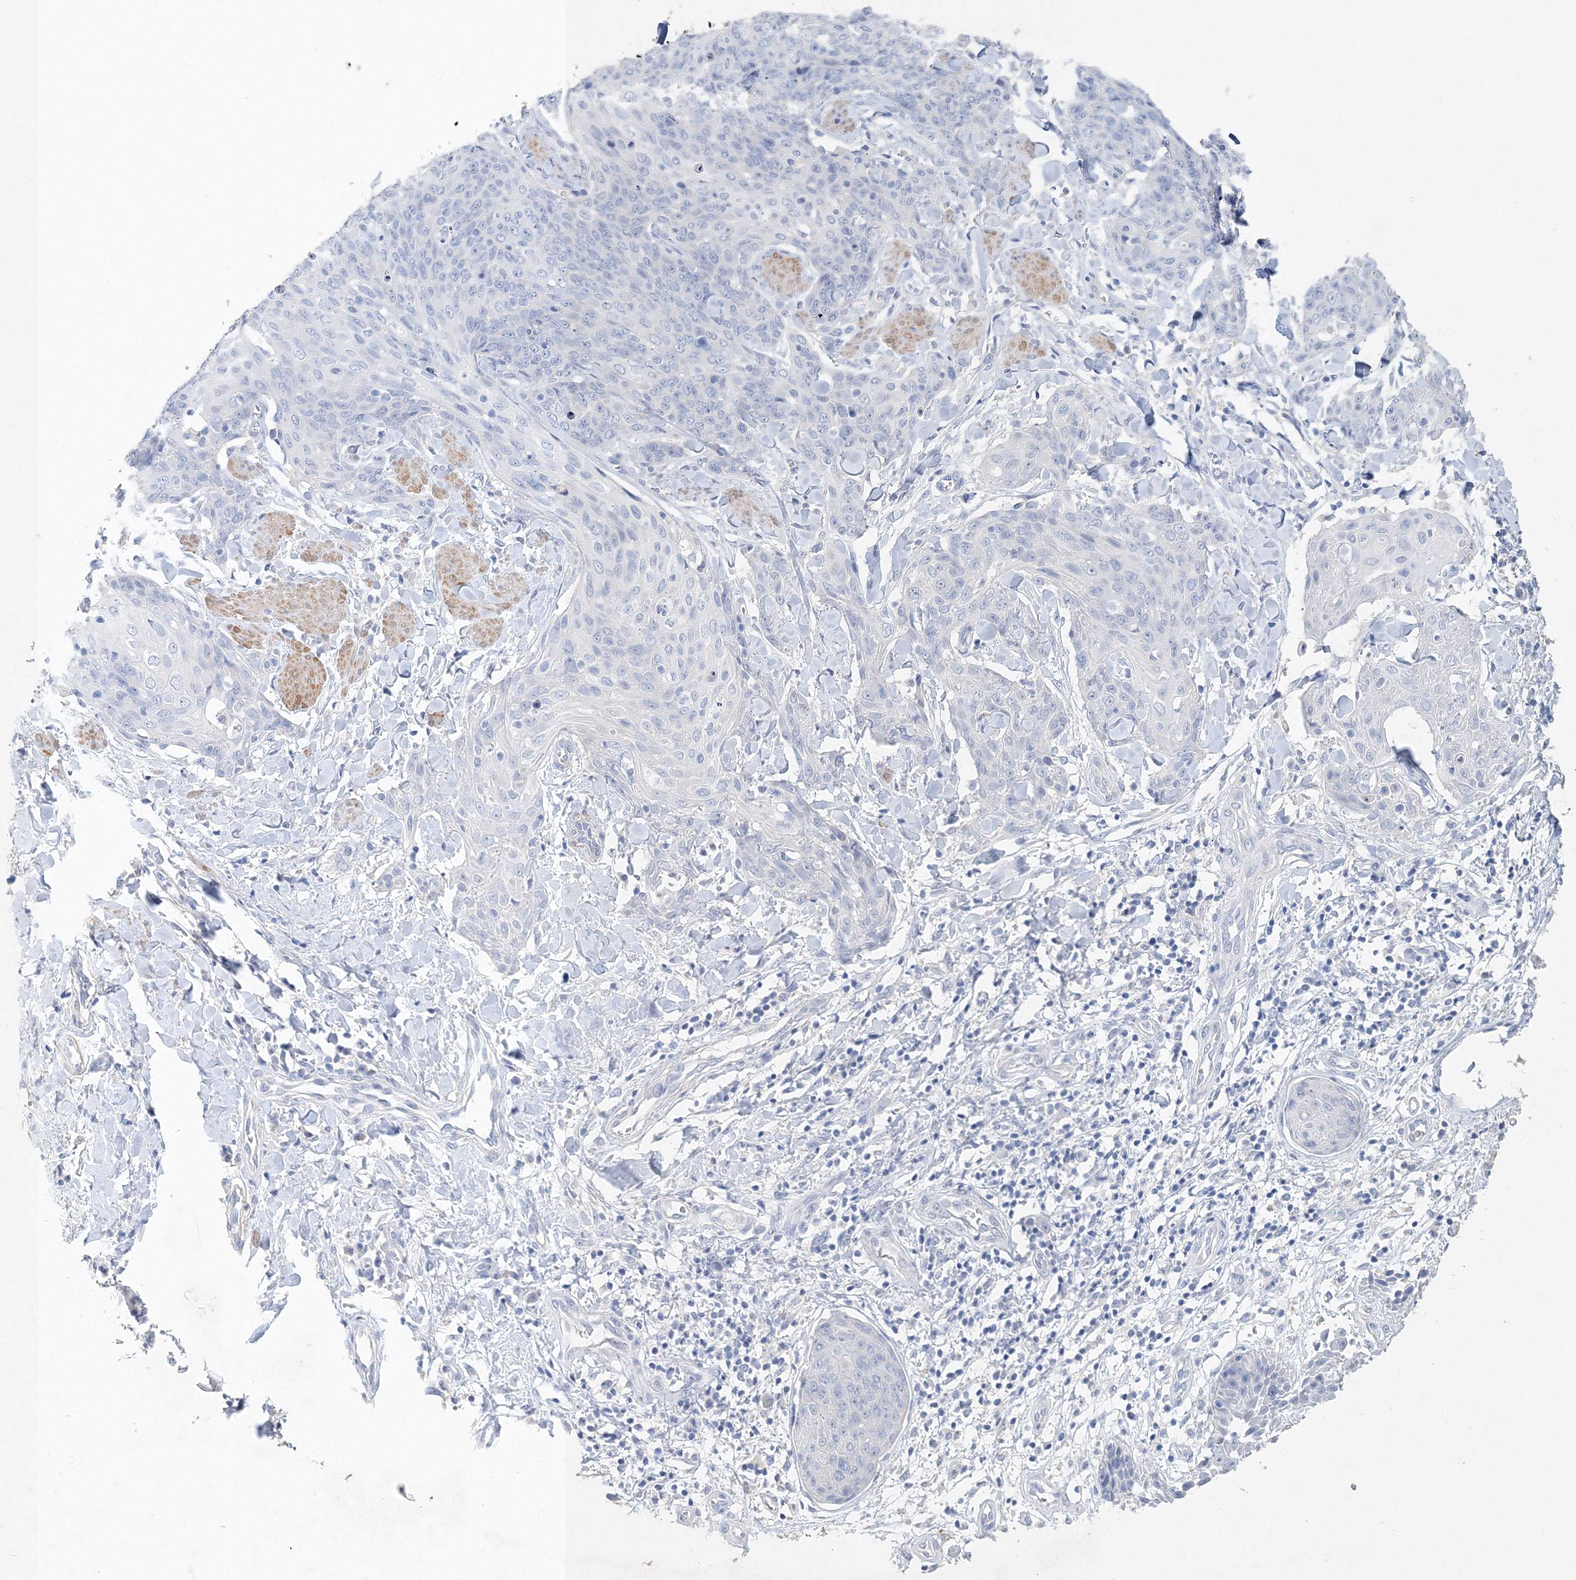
{"staining": {"intensity": "negative", "quantity": "none", "location": "none"}, "tissue": "skin cancer", "cell_type": "Tumor cells", "image_type": "cancer", "snomed": [{"axis": "morphology", "description": "Squamous cell carcinoma, NOS"}, {"axis": "topography", "description": "Skin"}, {"axis": "topography", "description": "Vulva"}], "caption": "IHC of human skin squamous cell carcinoma demonstrates no expression in tumor cells.", "gene": "OSBPL6", "patient": {"sex": "female", "age": 85}}